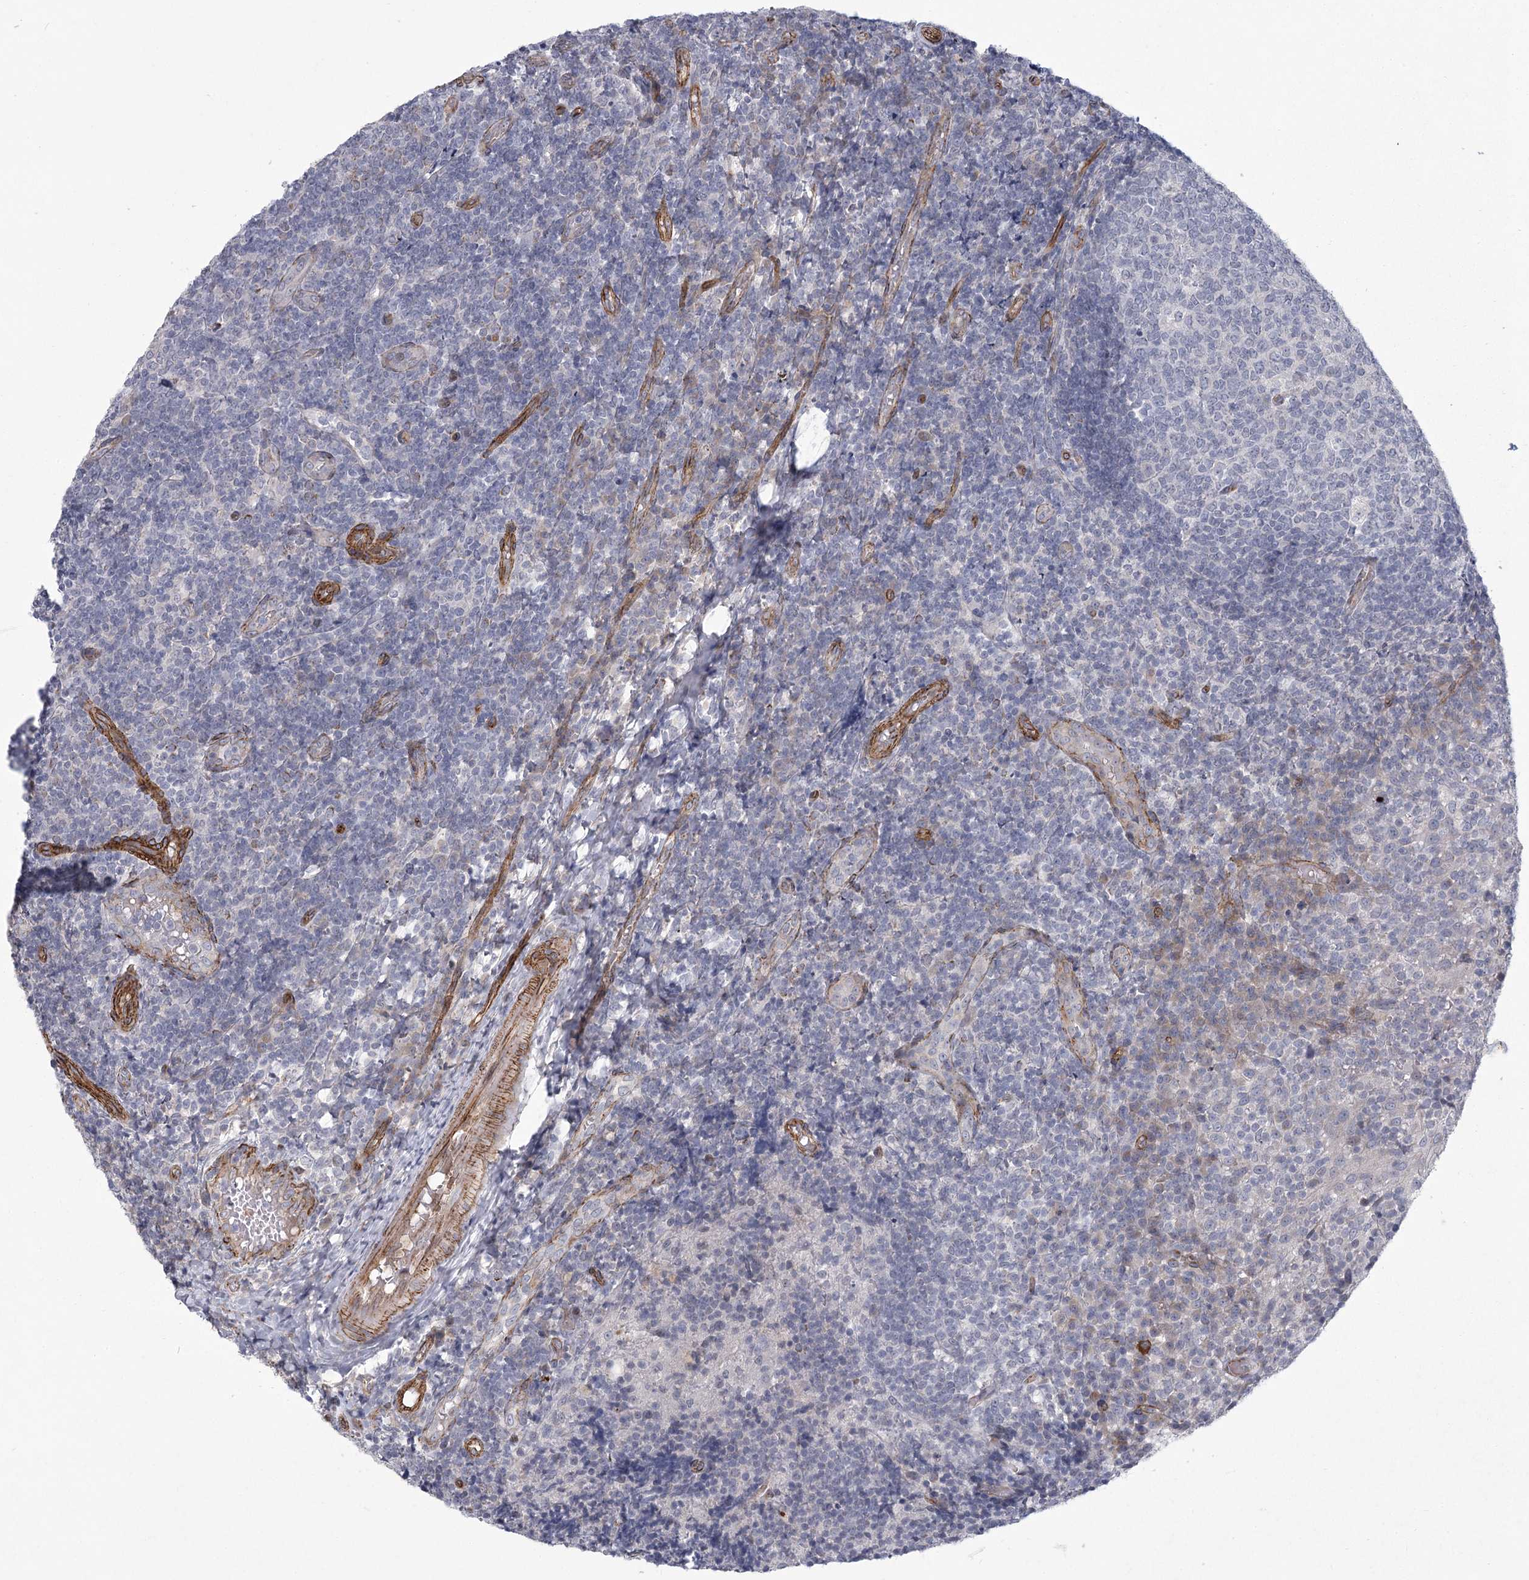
{"staining": {"intensity": "negative", "quantity": "none", "location": "none"}, "tissue": "tonsil", "cell_type": "Germinal center cells", "image_type": "normal", "snomed": [{"axis": "morphology", "description": "Normal tissue, NOS"}, {"axis": "topography", "description": "Tonsil"}], "caption": "High magnification brightfield microscopy of benign tonsil stained with DAB (brown) and counterstained with hematoxylin (blue): germinal center cells show no significant positivity. (DAB IHC with hematoxylin counter stain).", "gene": "MEPE", "patient": {"sex": "female", "age": 19}}